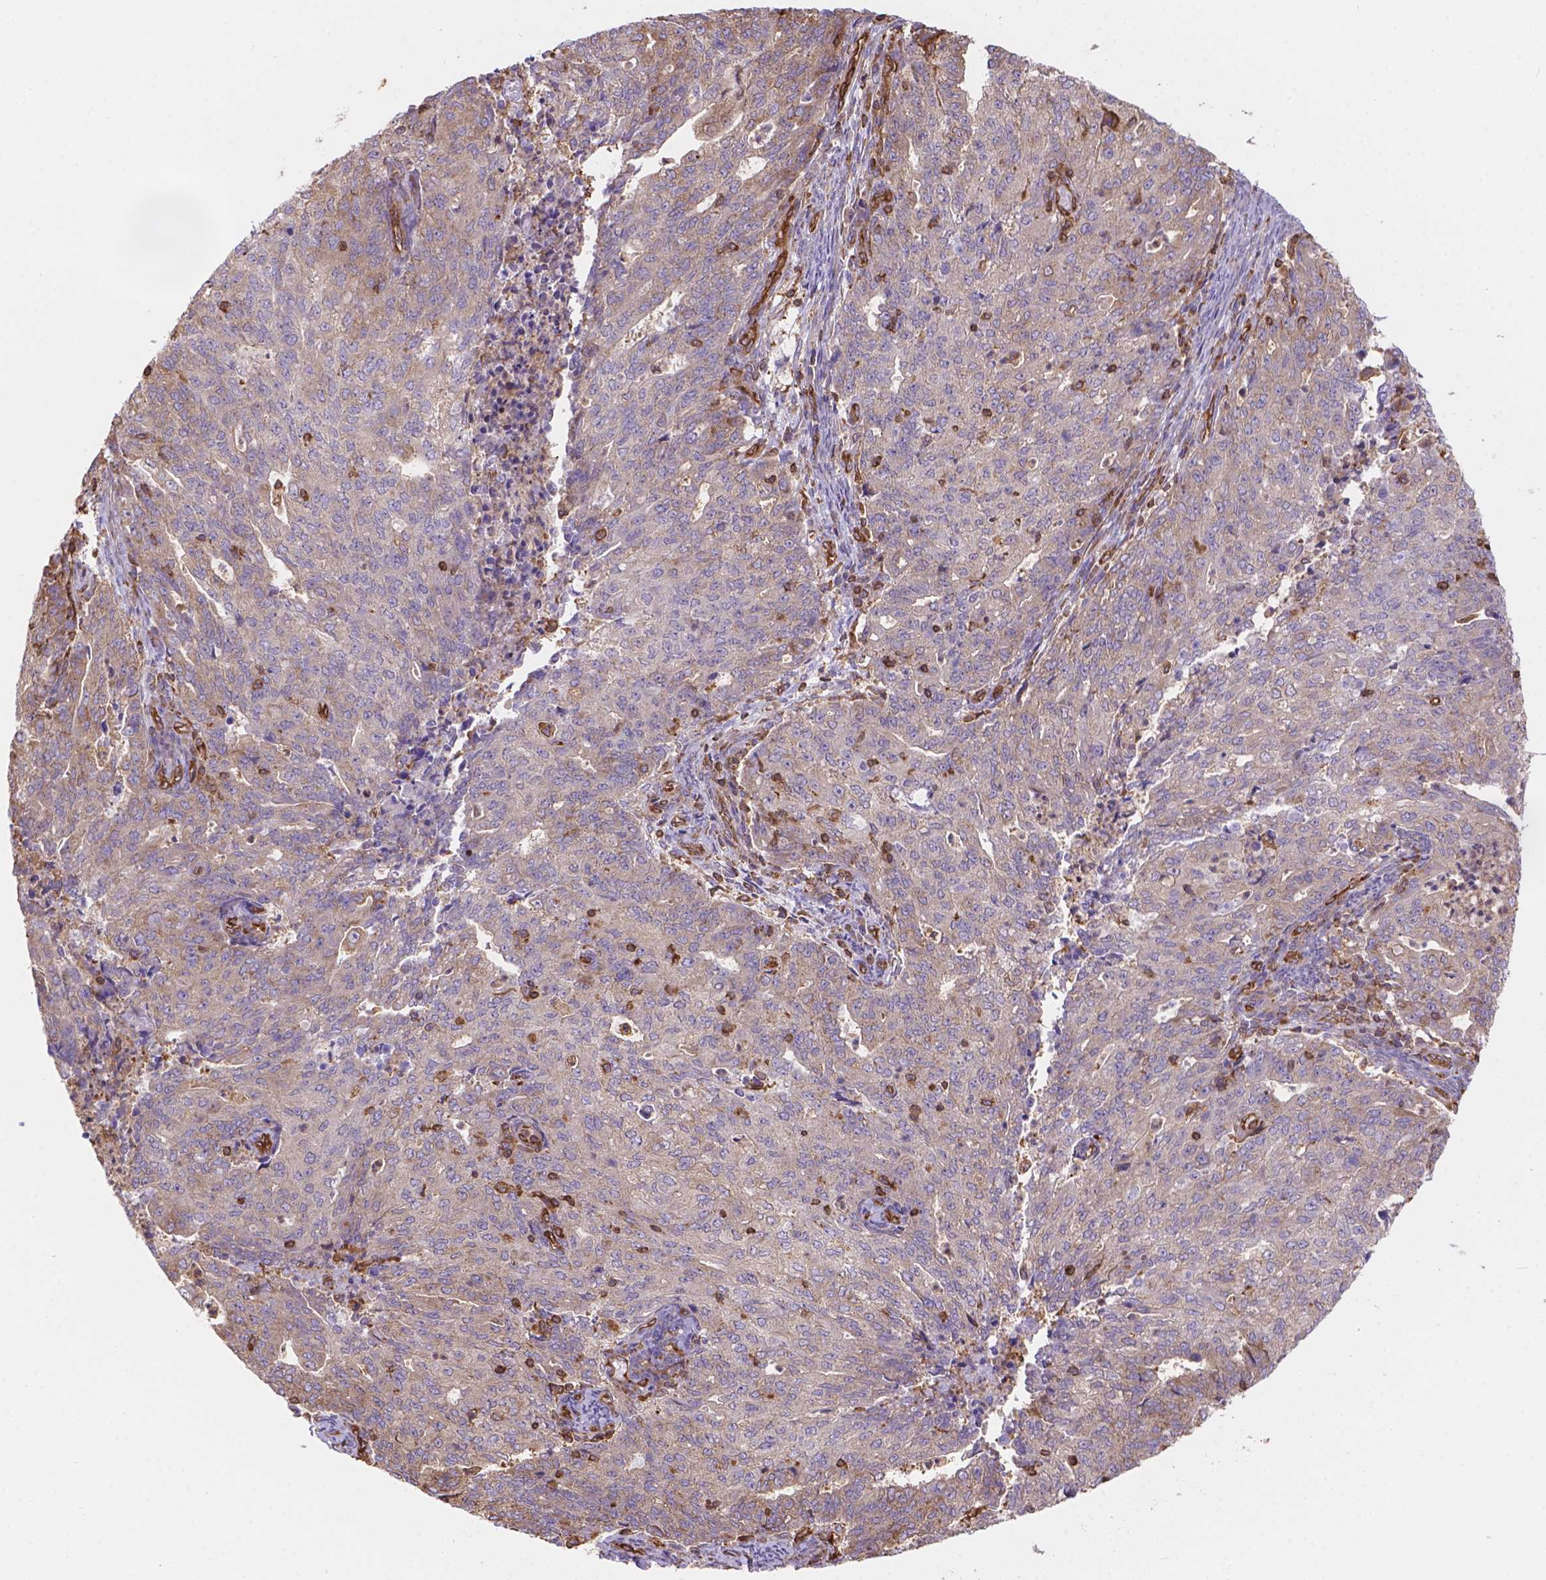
{"staining": {"intensity": "weak", "quantity": "25%-75%", "location": "cytoplasmic/membranous"}, "tissue": "endometrial cancer", "cell_type": "Tumor cells", "image_type": "cancer", "snomed": [{"axis": "morphology", "description": "Adenocarcinoma, NOS"}, {"axis": "topography", "description": "Endometrium"}], "caption": "Protein analysis of endometrial adenocarcinoma tissue reveals weak cytoplasmic/membranous staining in approximately 25%-75% of tumor cells.", "gene": "DMWD", "patient": {"sex": "female", "age": 82}}